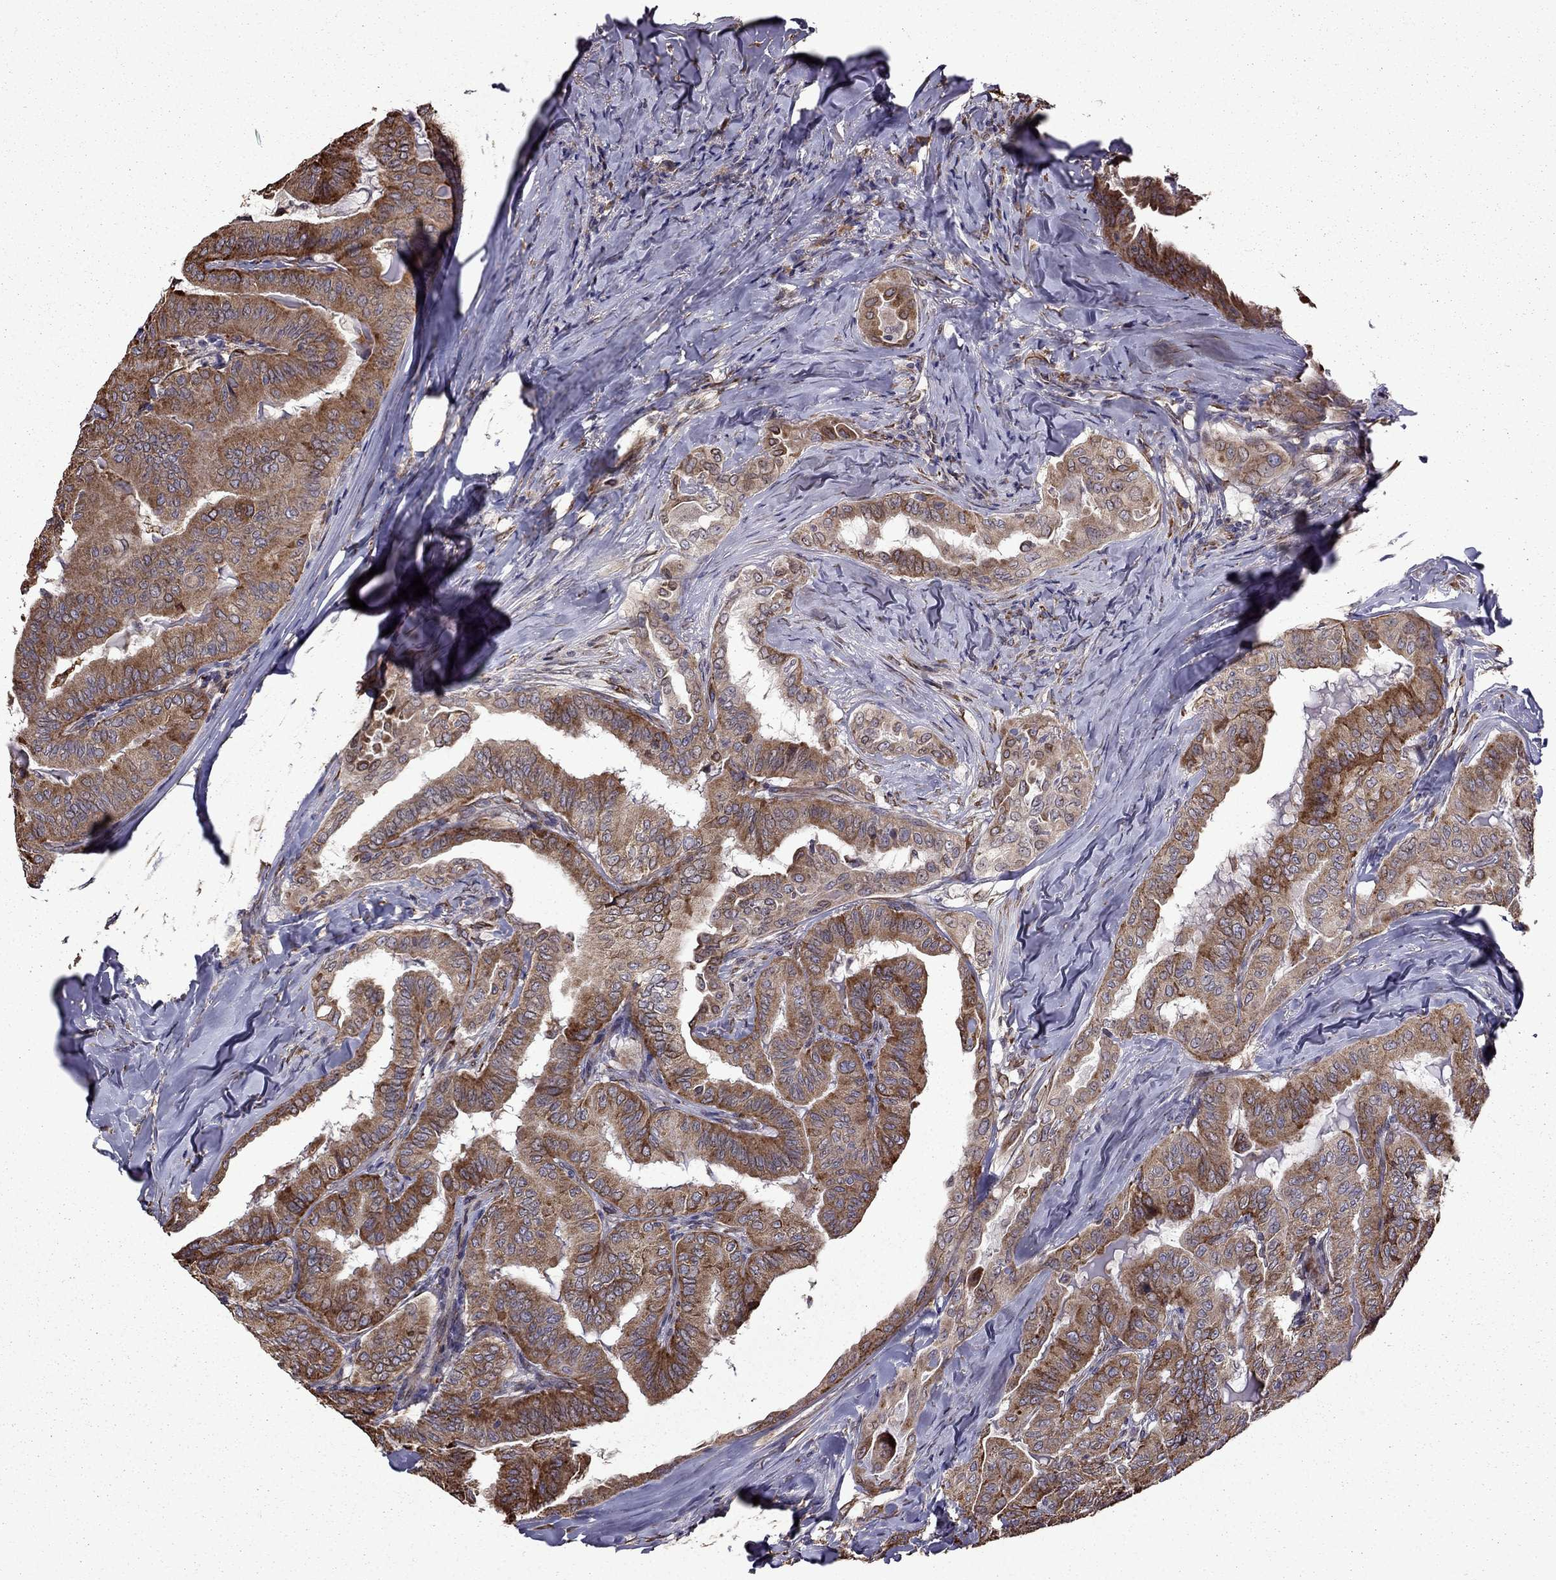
{"staining": {"intensity": "strong", "quantity": ">75%", "location": "cytoplasmic/membranous"}, "tissue": "thyroid cancer", "cell_type": "Tumor cells", "image_type": "cancer", "snomed": [{"axis": "morphology", "description": "Papillary adenocarcinoma, NOS"}, {"axis": "topography", "description": "Thyroid gland"}], "caption": "Thyroid cancer tissue demonstrates strong cytoplasmic/membranous expression in approximately >75% of tumor cells, visualized by immunohistochemistry.", "gene": "IKBIP", "patient": {"sex": "female", "age": 68}}